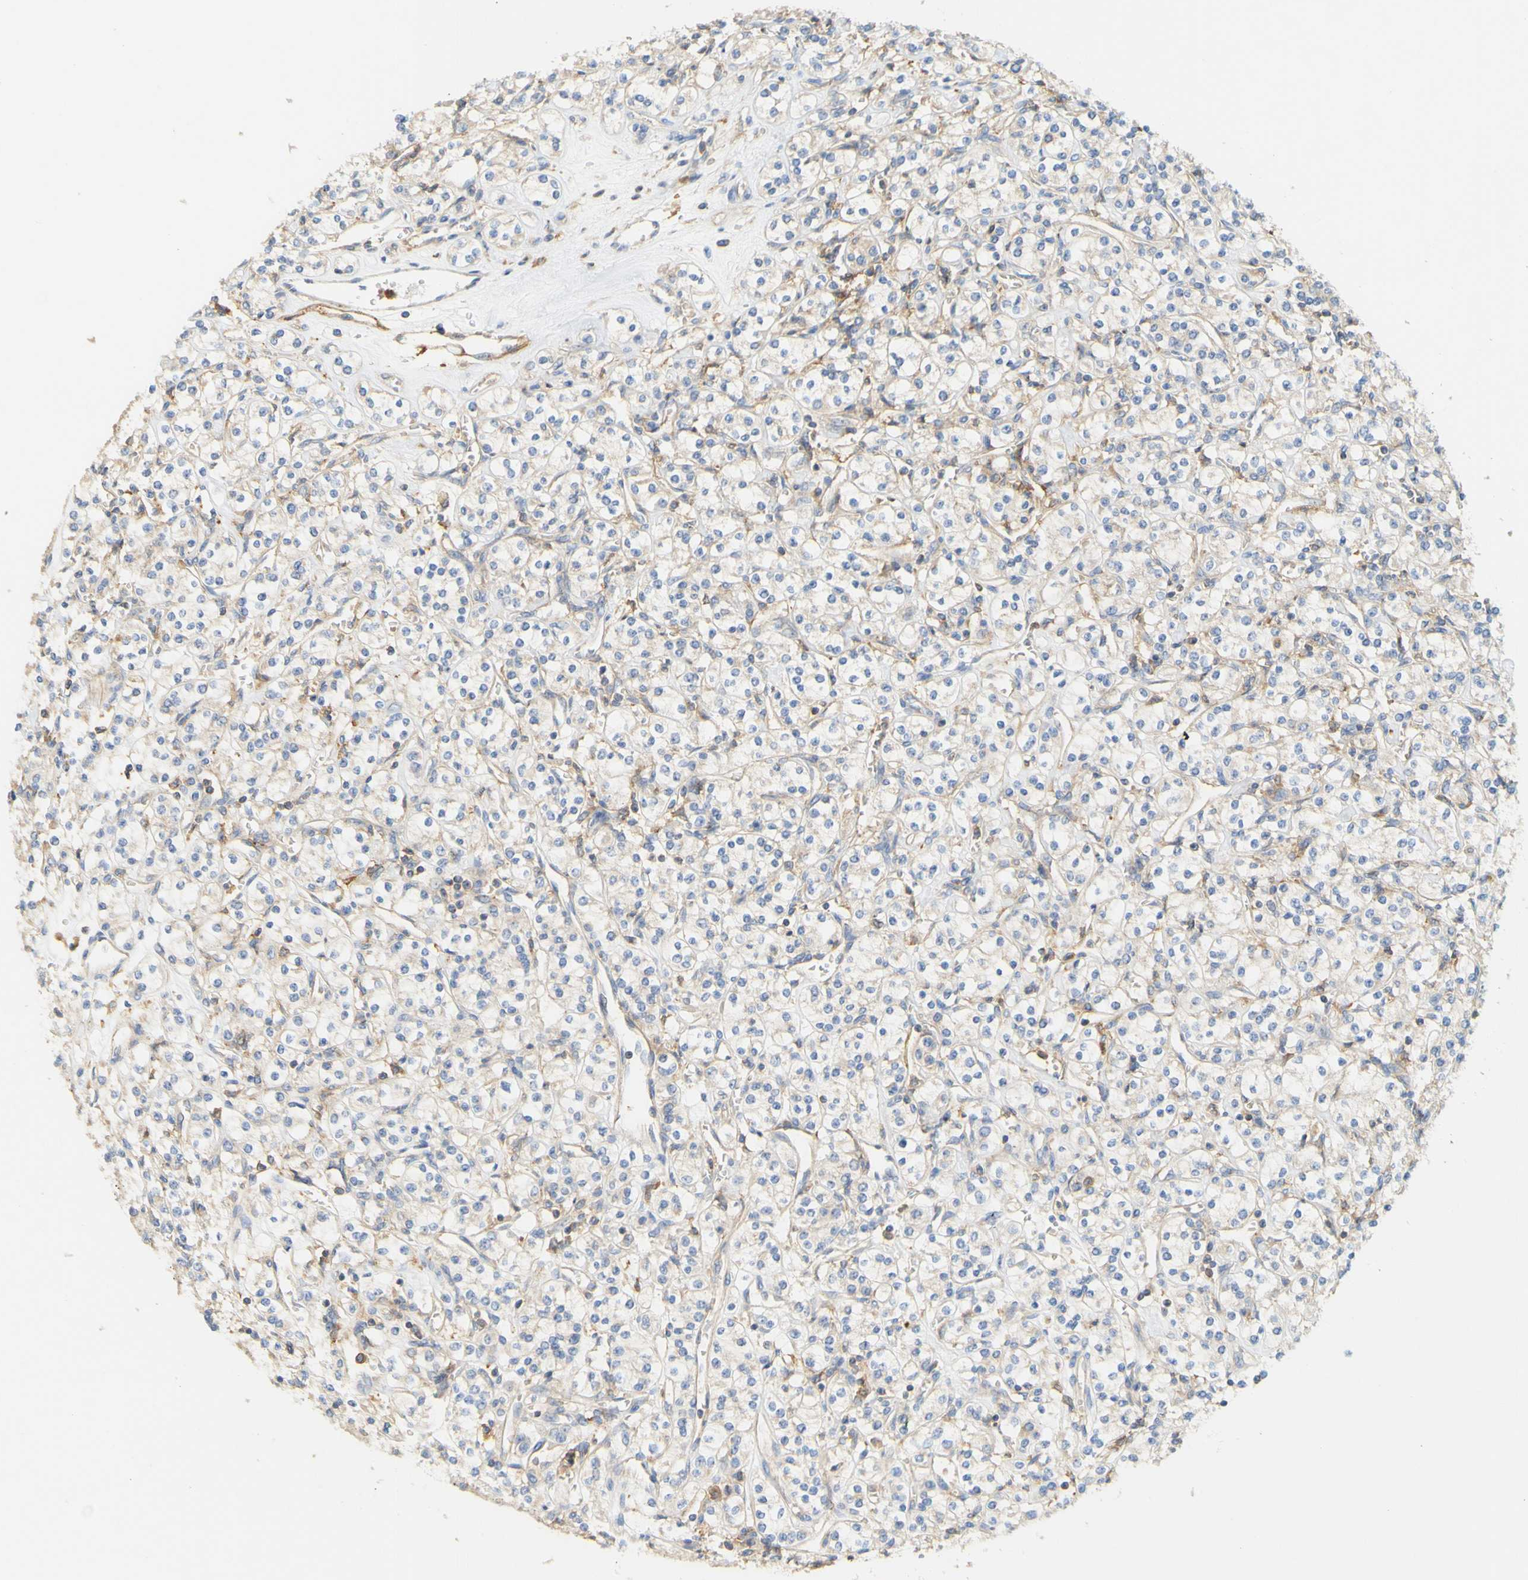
{"staining": {"intensity": "negative", "quantity": "none", "location": "none"}, "tissue": "renal cancer", "cell_type": "Tumor cells", "image_type": "cancer", "snomed": [{"axis": "morphology", "description": "Adenocarcinoma, NOS"}, {"axis": "topography", "description": "Kidney"}], "caption": "Tumor cells show no significant protein positivity in renal cancer (adenocarcinoma). Nuclei are stained in blue.", "gene": "PCDH7", "patient": {"sex": "male", "age": 77}}